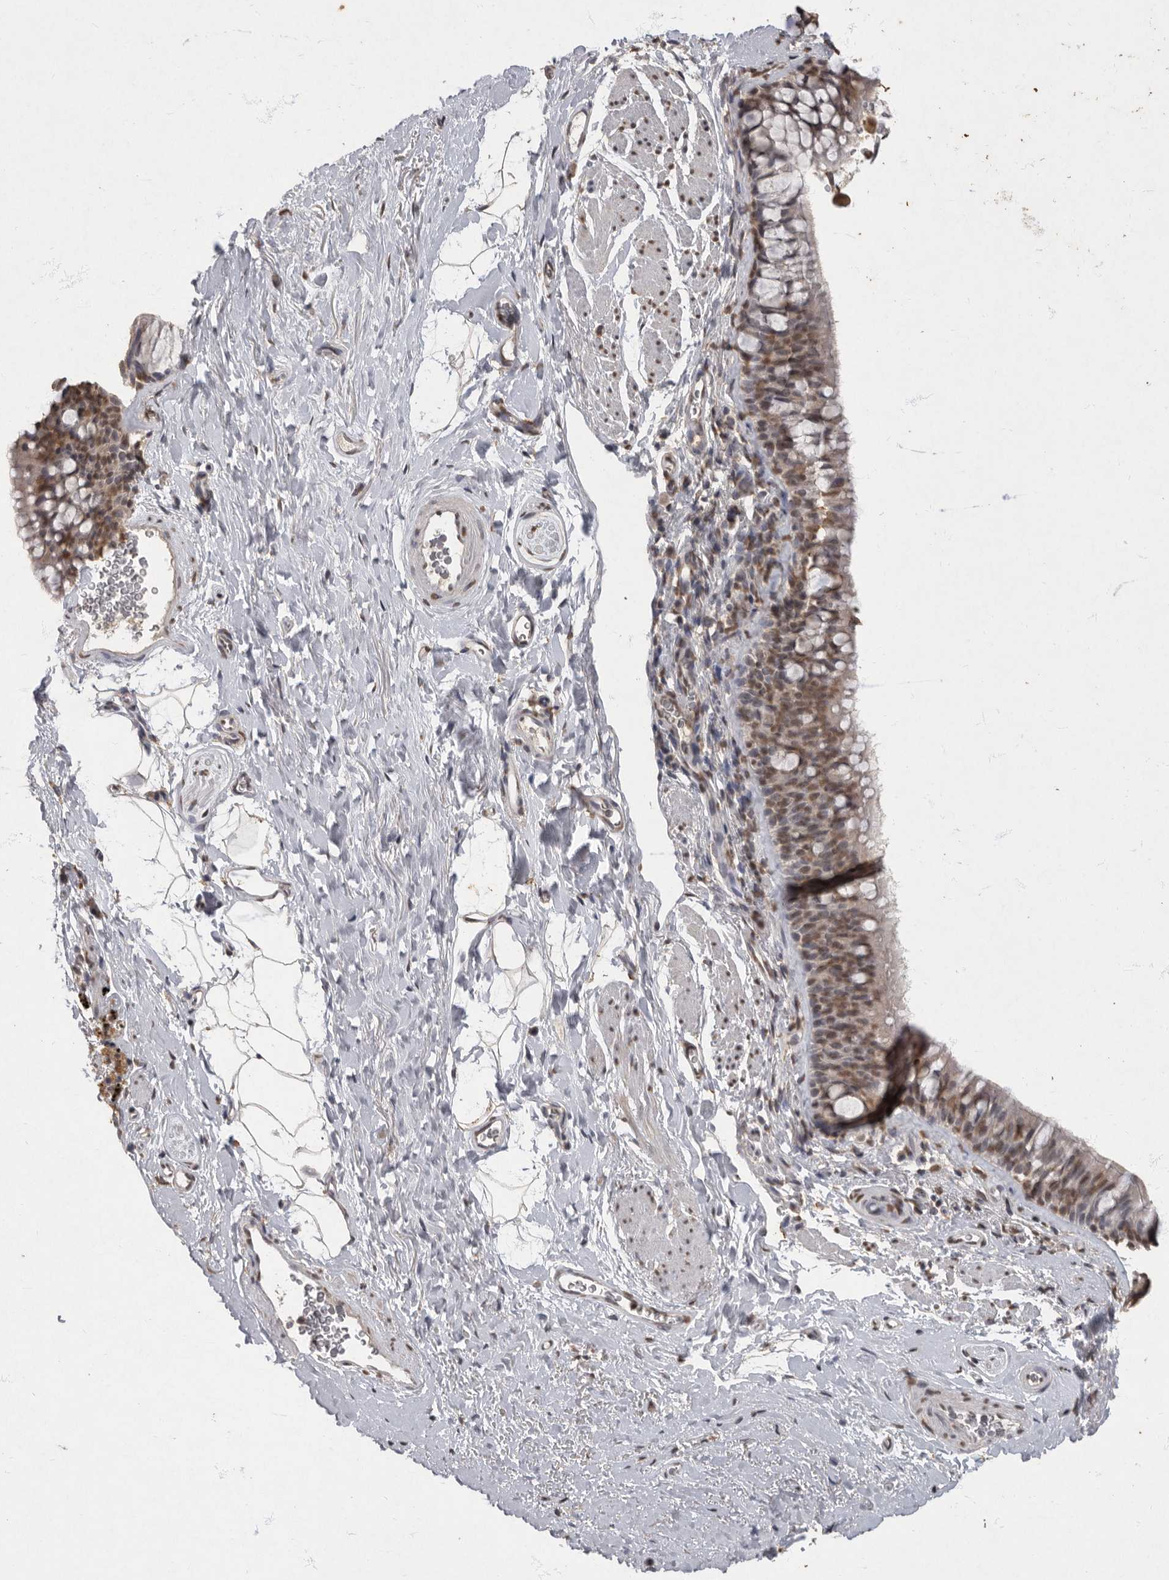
{"staining": {"intensity": "weak", "quantity": ">75%", "location": "cytoplasmic/membranous,nuclear"}, "tissue": "bronchus", "cell_type": "Respiratory epithelial cells", "image_type": "normal", "snomed": [{"axis": "morphology", "description": "Normal tissue, NOS"}, {"axis": "topography", "description": "Cartilage tissue"}, {"axis": "topography", "description": "Bronchus"}], "caption": "IHC staining of benign bronchus, which exhibits low levels of weak cytoplasmic/membranous,nuclear staining in about >75% of respiratory epithelial cells indicating weak cytoplasmic/membranous,nuclear protein staining. The staining was performed using DAB (brown) for protein detection and nuclei were counterstained in hematoxylin (blue).", "gene": "NBL1", "patient": {"sex": "female", "age": 53}}